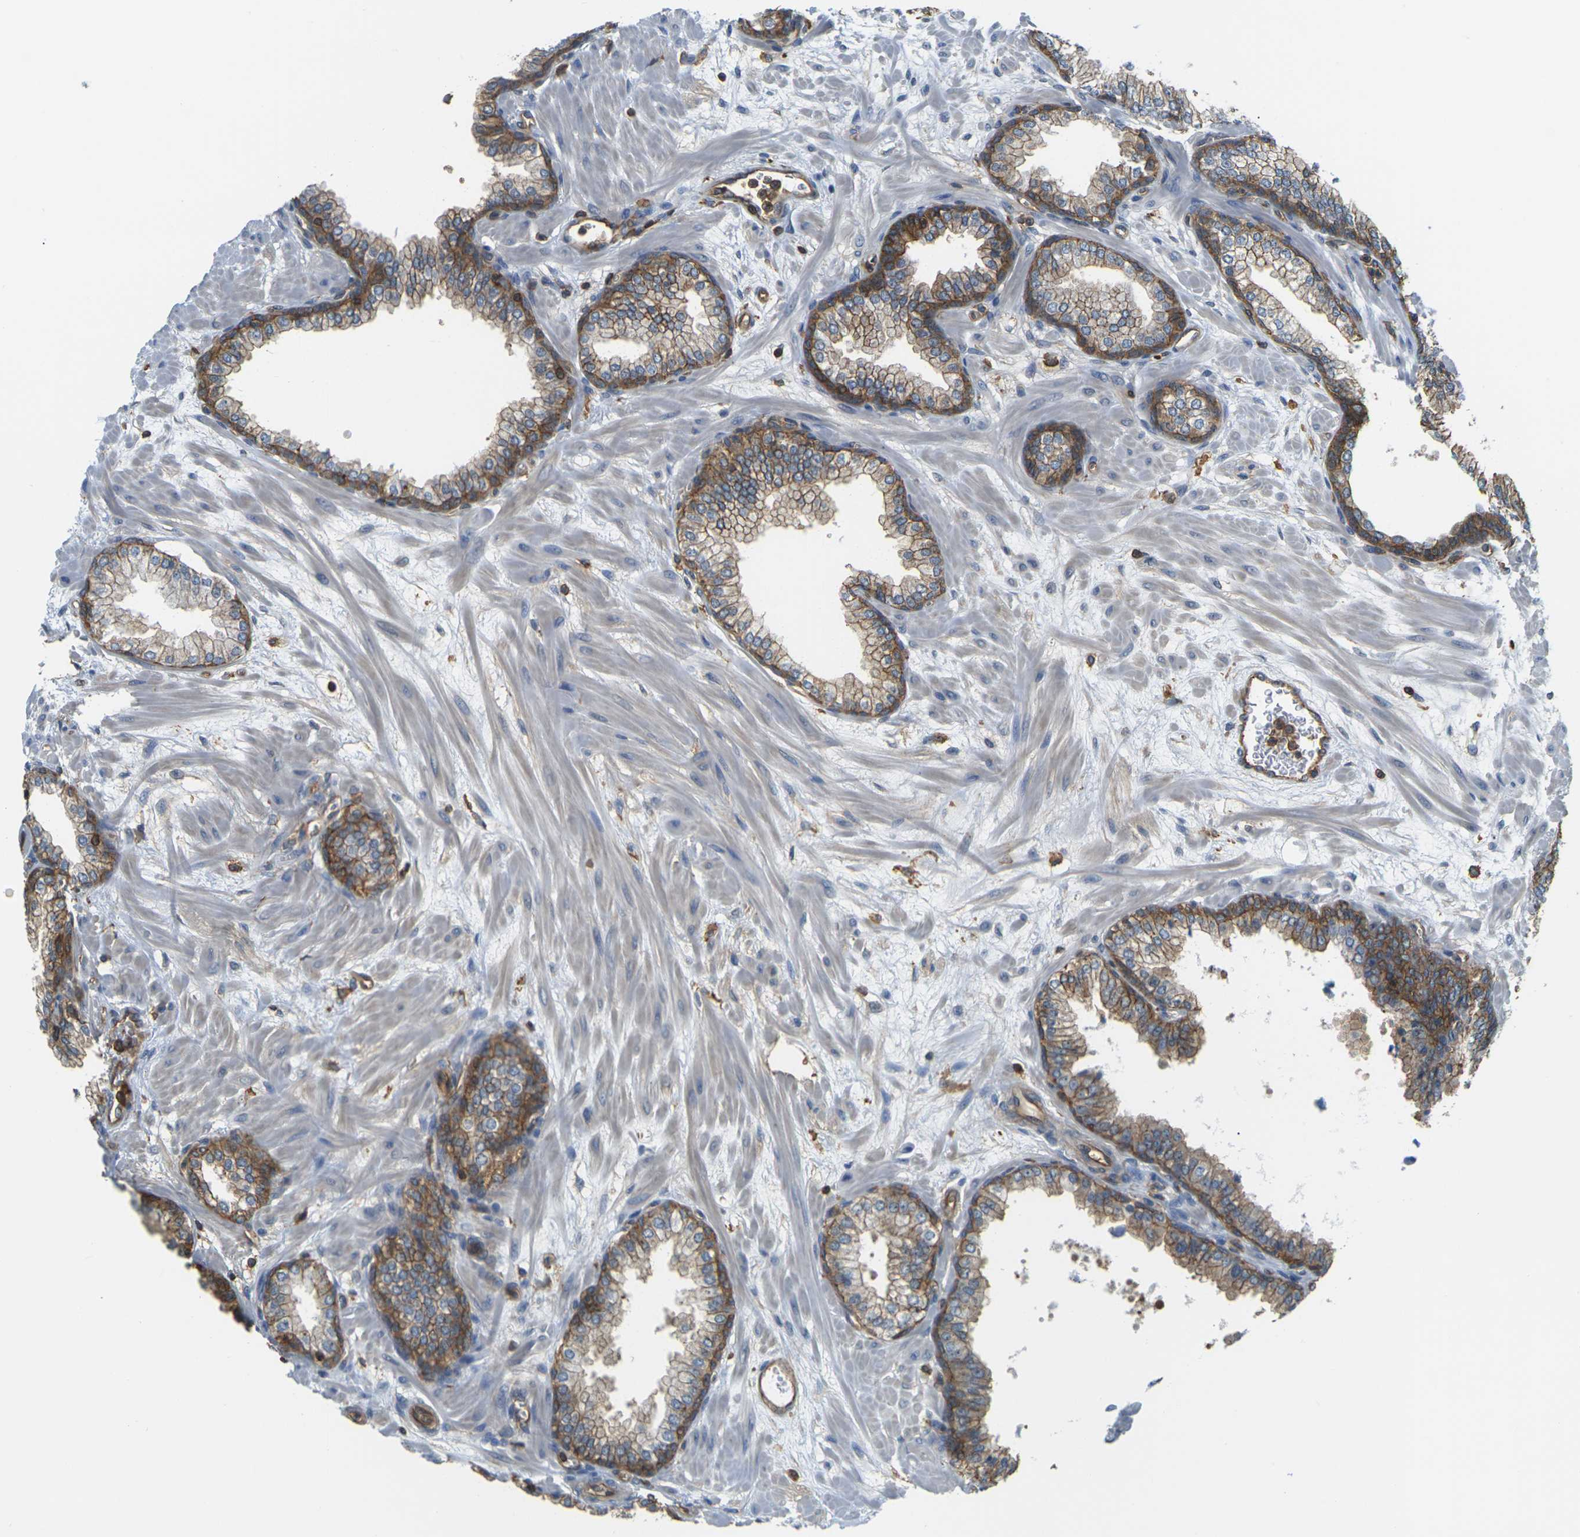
{"staining": {"intensity": "moderate", "quantity": ">75%", "location": "cytoplasmic/membranous"}, "tissue": "prostate", "cell_type": "Glandular cells", "image_type": "normal", "snomed": [{"axis": "morphology", "description": "Normal tissue, NOS"}, {"axis": "morphology", "description": "Urothelial carcinoma, Low grade"}, {"axis": "topography", "description": "Urinary bladder"}, {"axis": "topography", "description": "Prostate"}], "caption": "The histopathology image reveals immunohistochemical staining of normal prostate. There is moderate cytoplasmic/membranous staining is appreciated in approximately >75% of glandular cells.", "gene": "IQGAP1", "patient": {"sex": "male", "age": 60}}